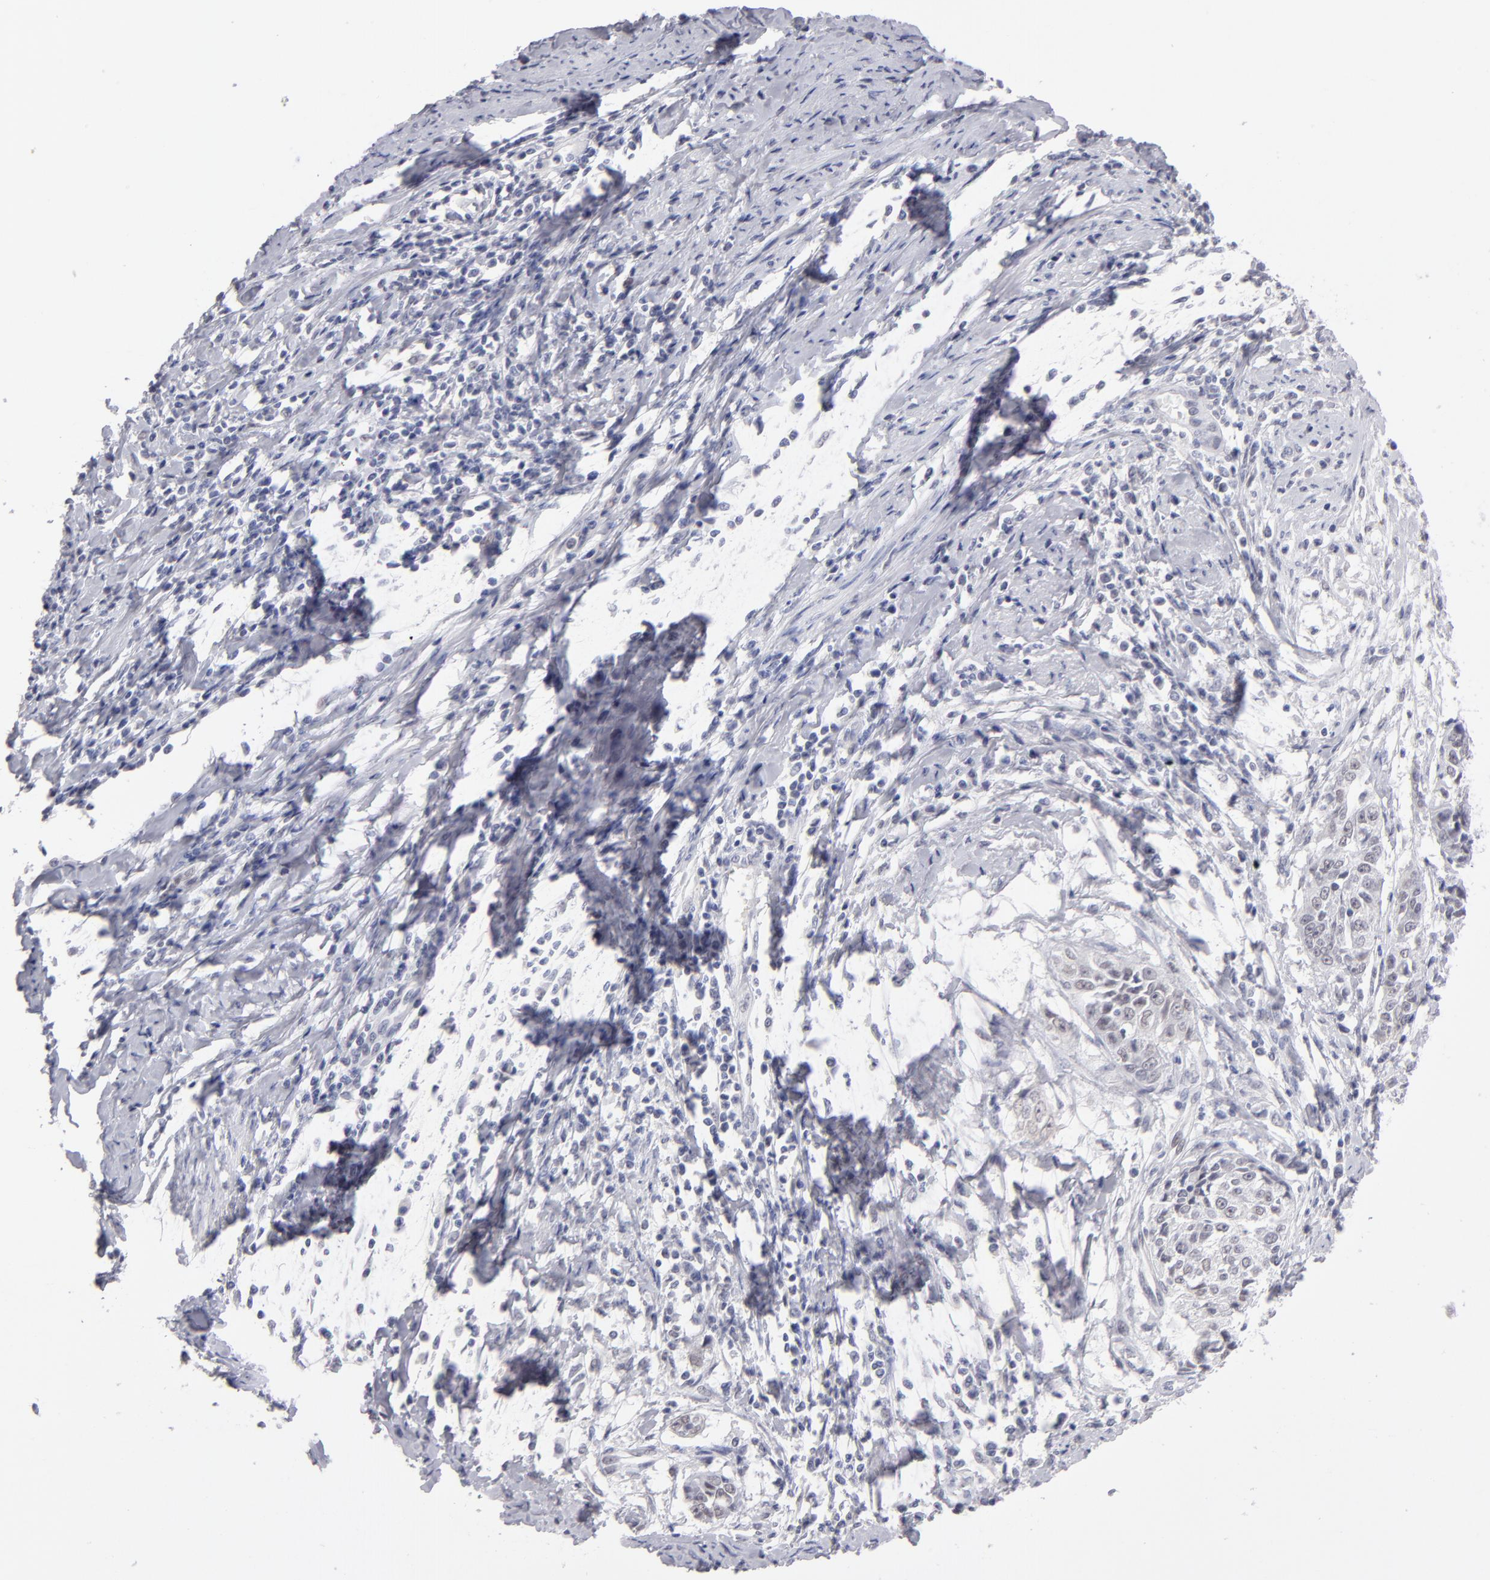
{"staining": {"intensity": "negative", "quantity": "none", "location": "none"}, "tissue": "cervical cancer", "cell_type": "Tumor cells", "image_type": "cancer", "snomed": [{"axis": "morphology", "description": "Squamous cell carcinoma, NOS"}, {"axis": "topography", "description": "Cervix"}], "caption": "High power microscopy image of an immunohistochemistry histopathology image of cervical cancer (squamous cell carcinoma), revealing no significant positivity in tumor cells.", "gene": "TEX11", "patient": {"sex": "female", "age": 64}}